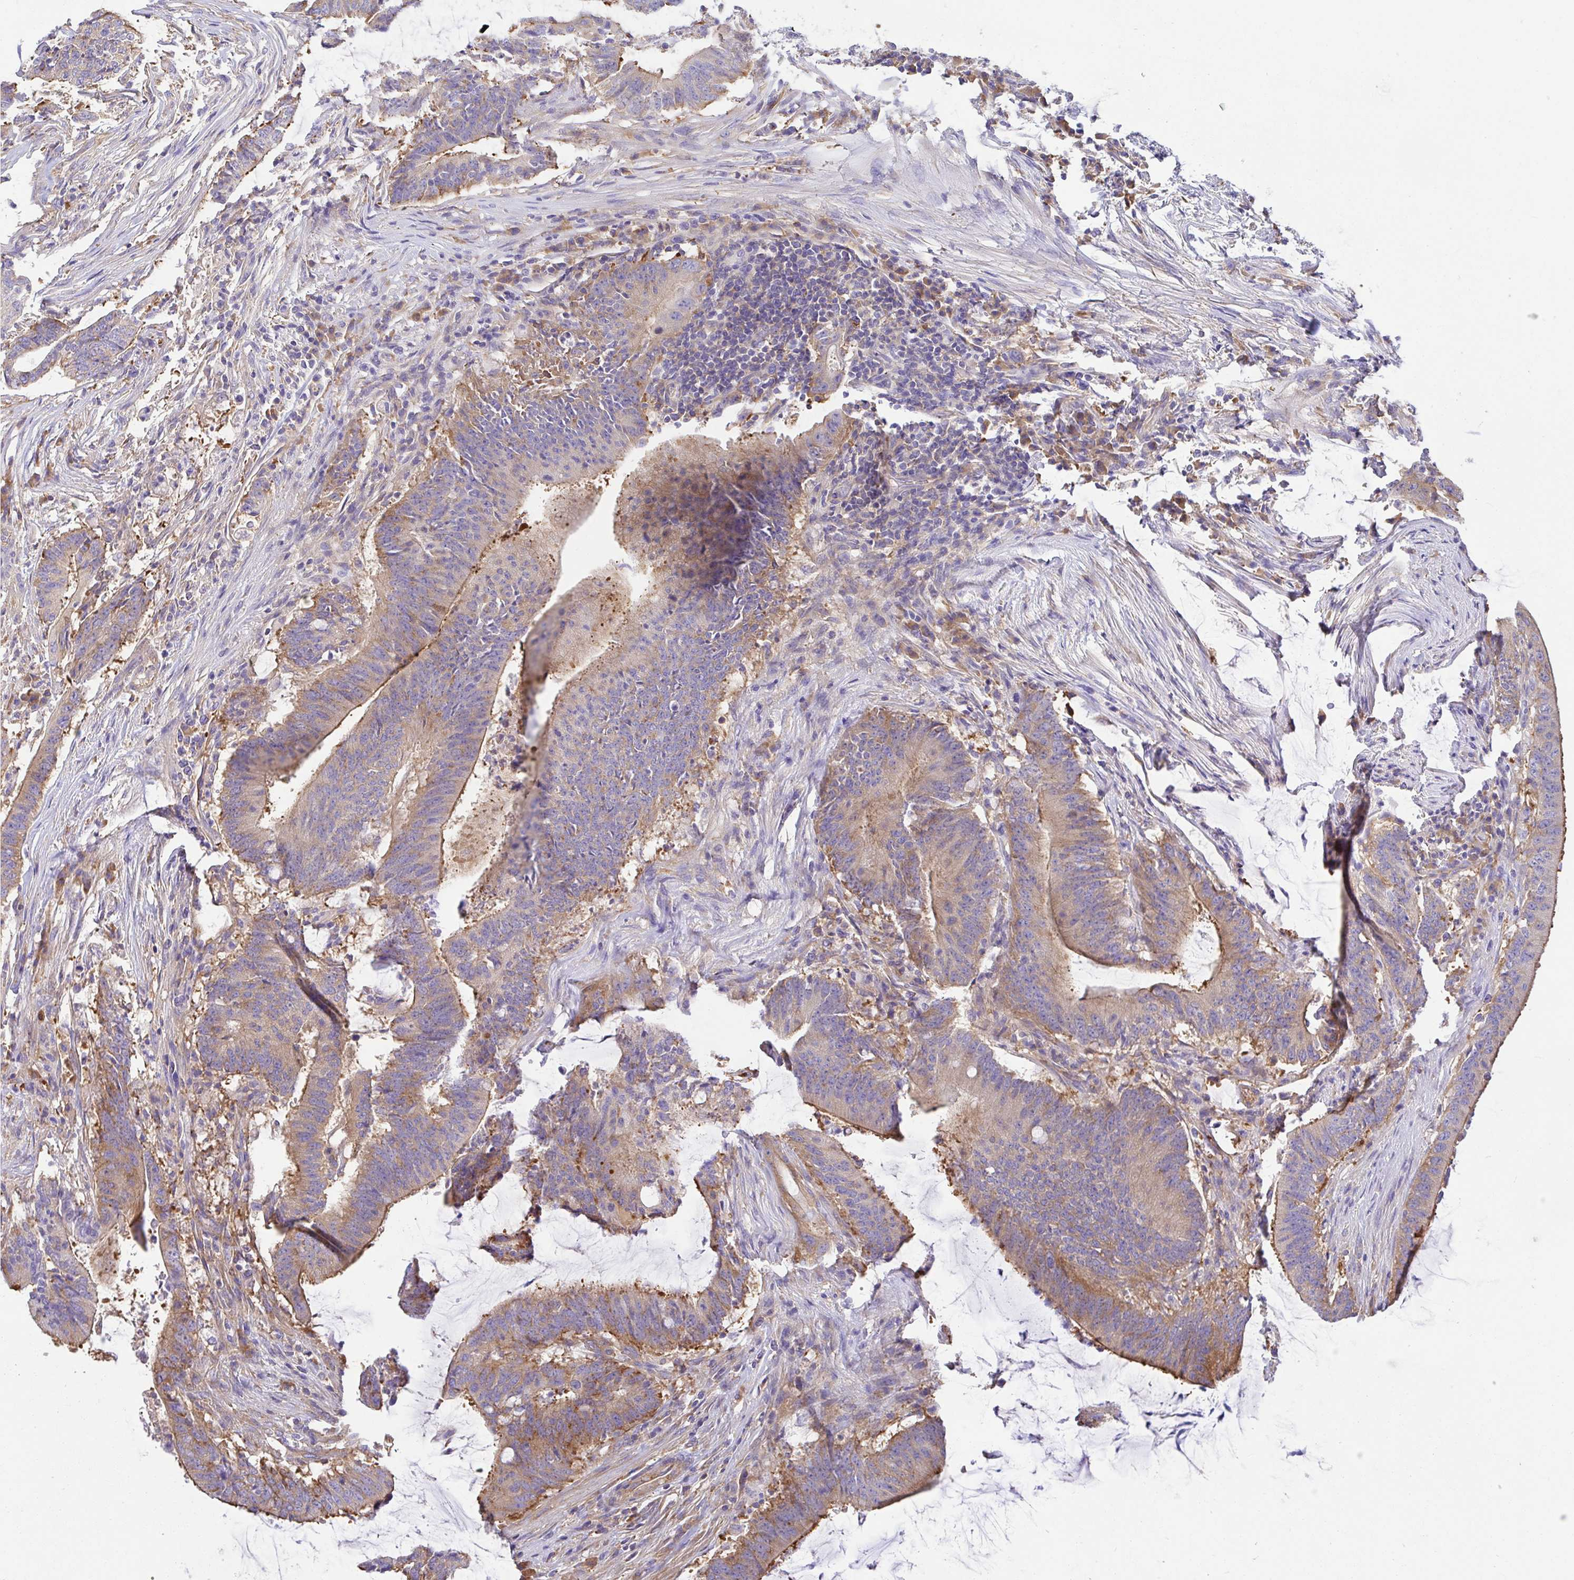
{"staining": {"intensity": "moderate", "quantity": "25%-75%", "location": "cytoplasmic/membranous"}, "tissue": "colorectal cancer", "cell_type": "Tumor cells", "image_type": "cancer", "snomed": [{"axis": "morphology", "description": "Adenocarcinoma, NOS"}, {"axis": "topography", "description": "Colon"}], "caption": "Colorectal cancer (adenocarcinoma) stained with a protein marker reveals moderate staining in tumor cells.", "gene": "GFPT2", "patient": {"sex": "female", "age": 43}}